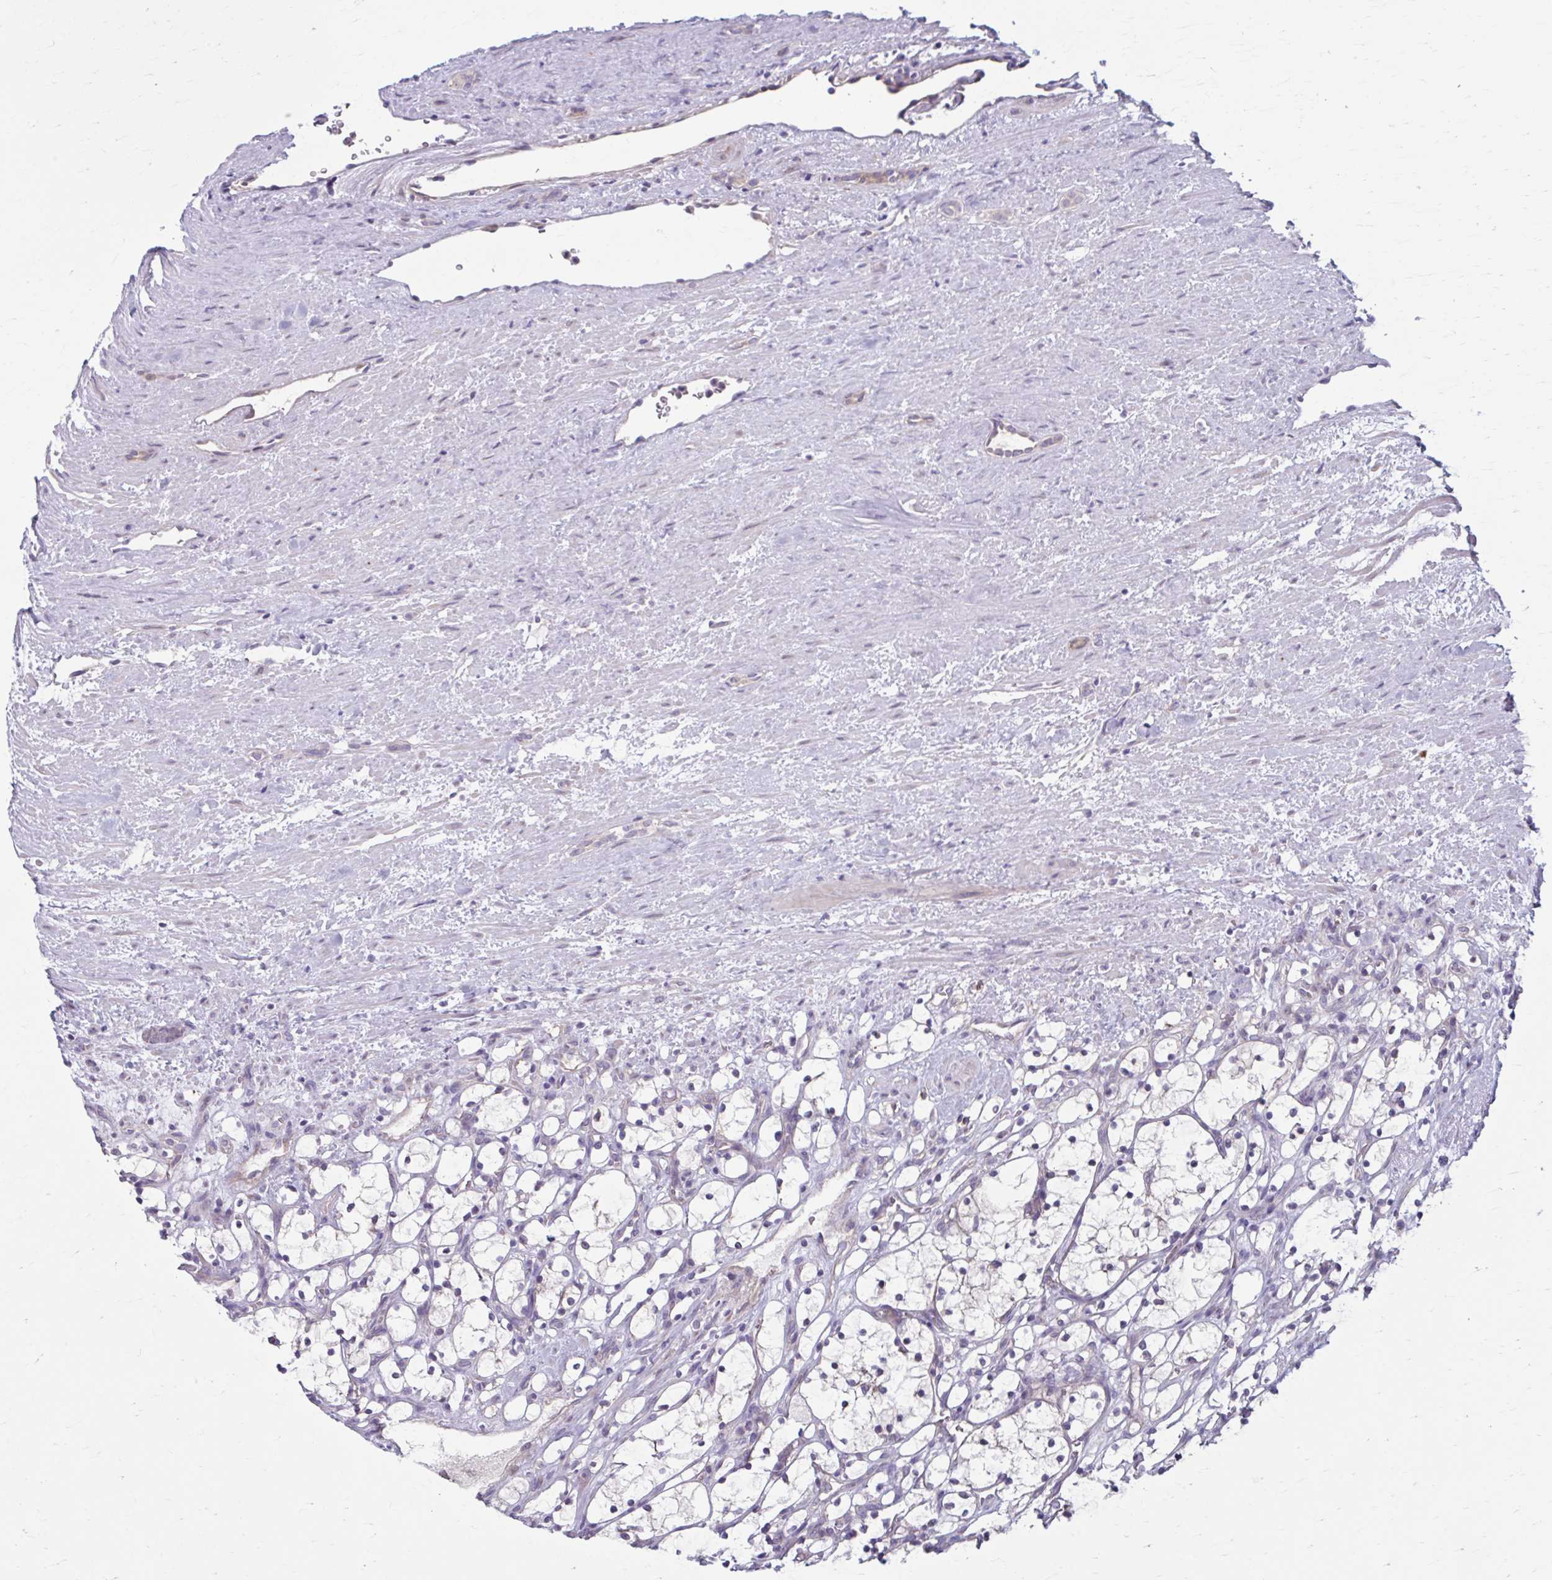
{"staining": {"intensity": "negative", "quantity": "none", "location": "none"}, "tissue": "renal cancer", "cell_type": "Tumor cells", "image_type": "cancer", "snomed": [{"axis": "morphology", "description": "Adenocarcinoma, NOS"}, {"axis": "topography", "description": "Kidney"}], "caption": "Tumor cells are negative for brown protein staining in renal cancer (adenocarcinoma). The staining was performed using DAB (3,3'-diaminobenzidine) to visualize the protein expression in brown, while the nuclei were stained in blue with hematoxylin (Magnification: 20x).", "gene": "CHST3", "patient": {"sex": "female", "age": 69}}